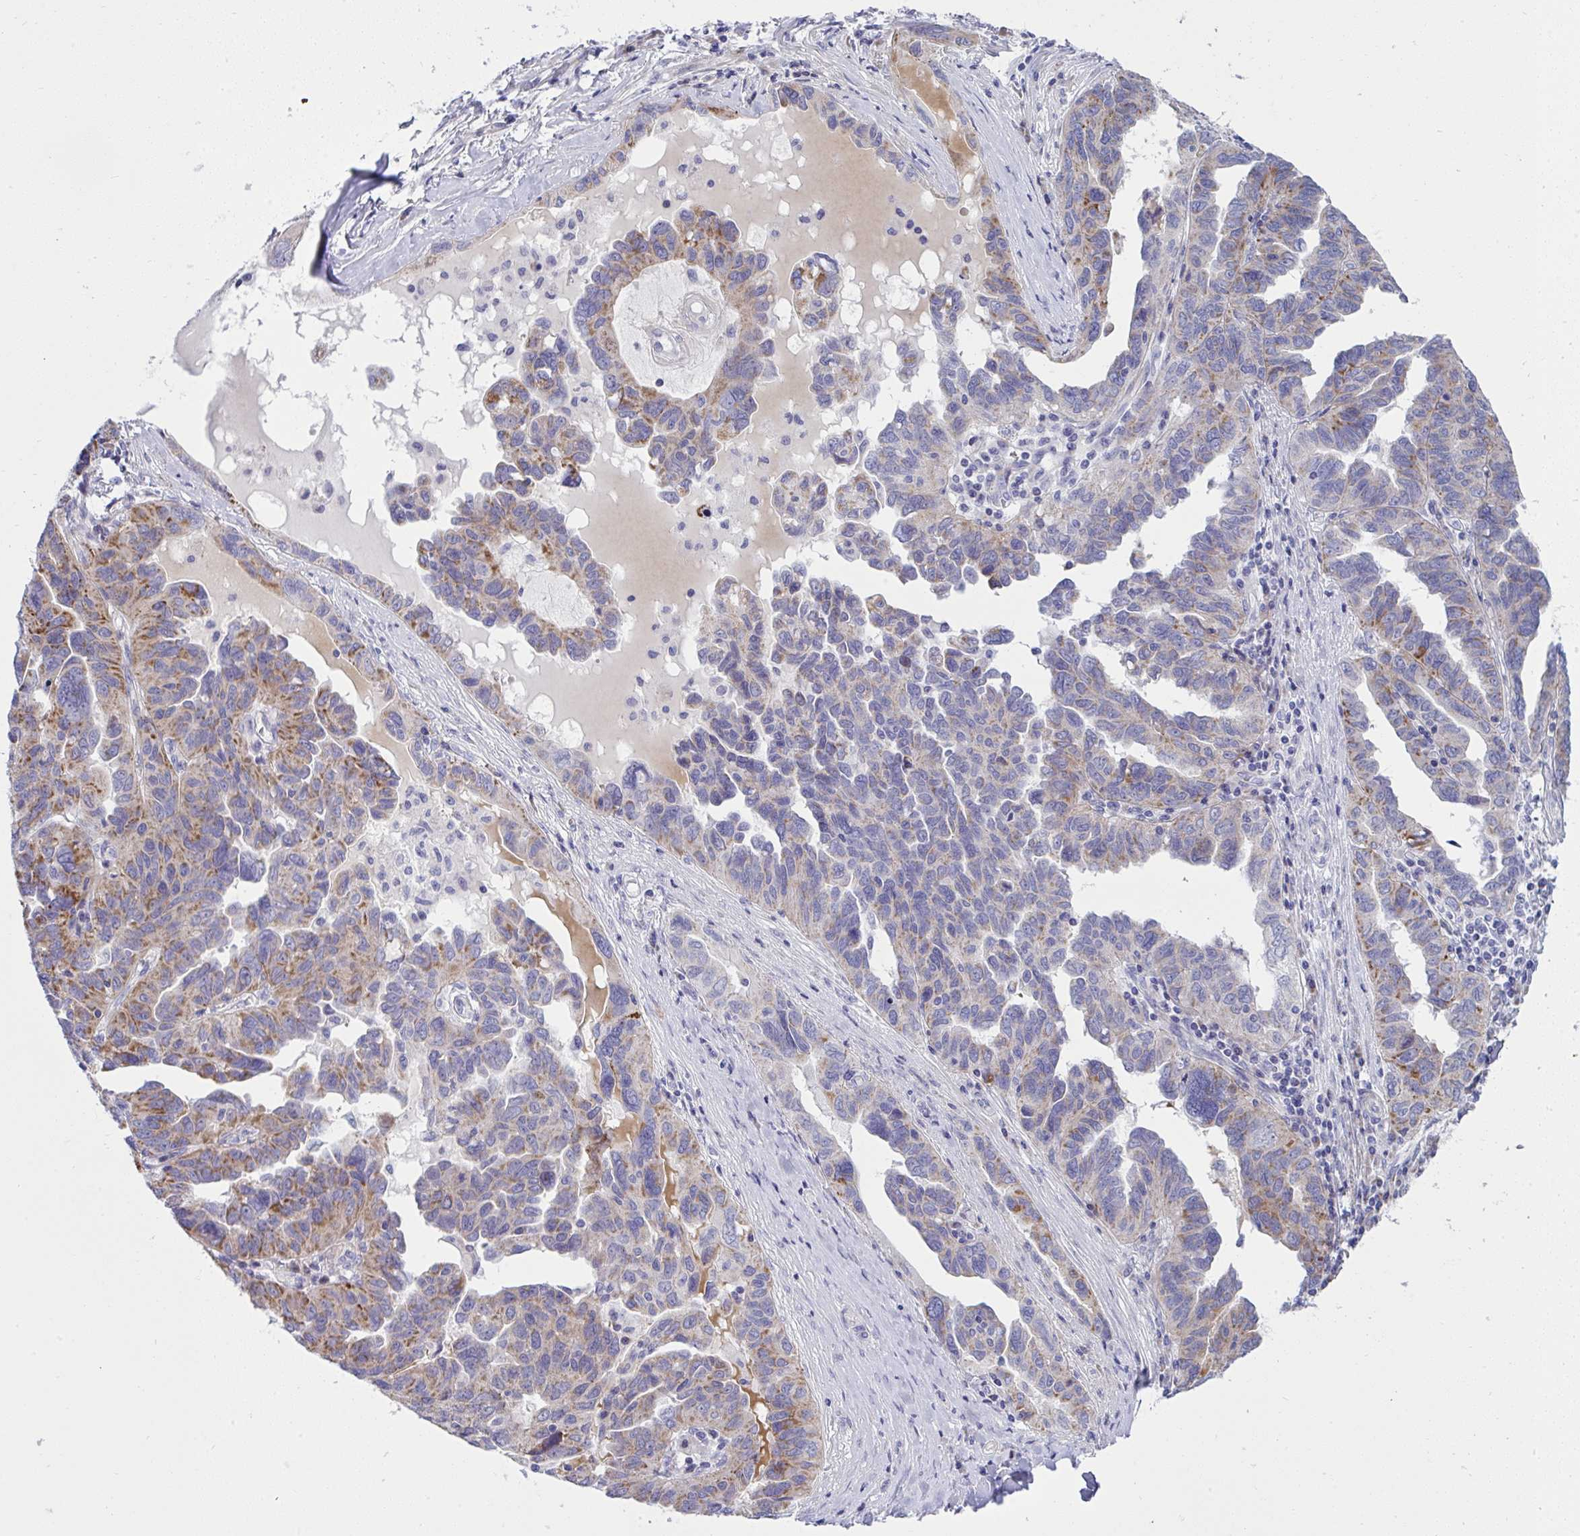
{"staining": {"intensity": "moderate", "quantity": "25%-75%", "location": "cytoplasmic/membranous"}, "tissue": "ovarian cancer", "cell_type": "Tumor cells", "image_type": "cancer", "snomed": [{"axis": "morphology", "description": "Cystadenocarcinoma, serous, NOS"}, {"axis": "topography", "description": "Ovary"}], "caption": "Immunohistochemical staining of ovarian cancer (serous cystadenocarcinoma) shows medium levels of moderate cytoplasmic/membranous positivity in approximately 25%-75% of tumor cells.", "gene": "NTN1", "patient": {"sex": "female", "age": 64}}